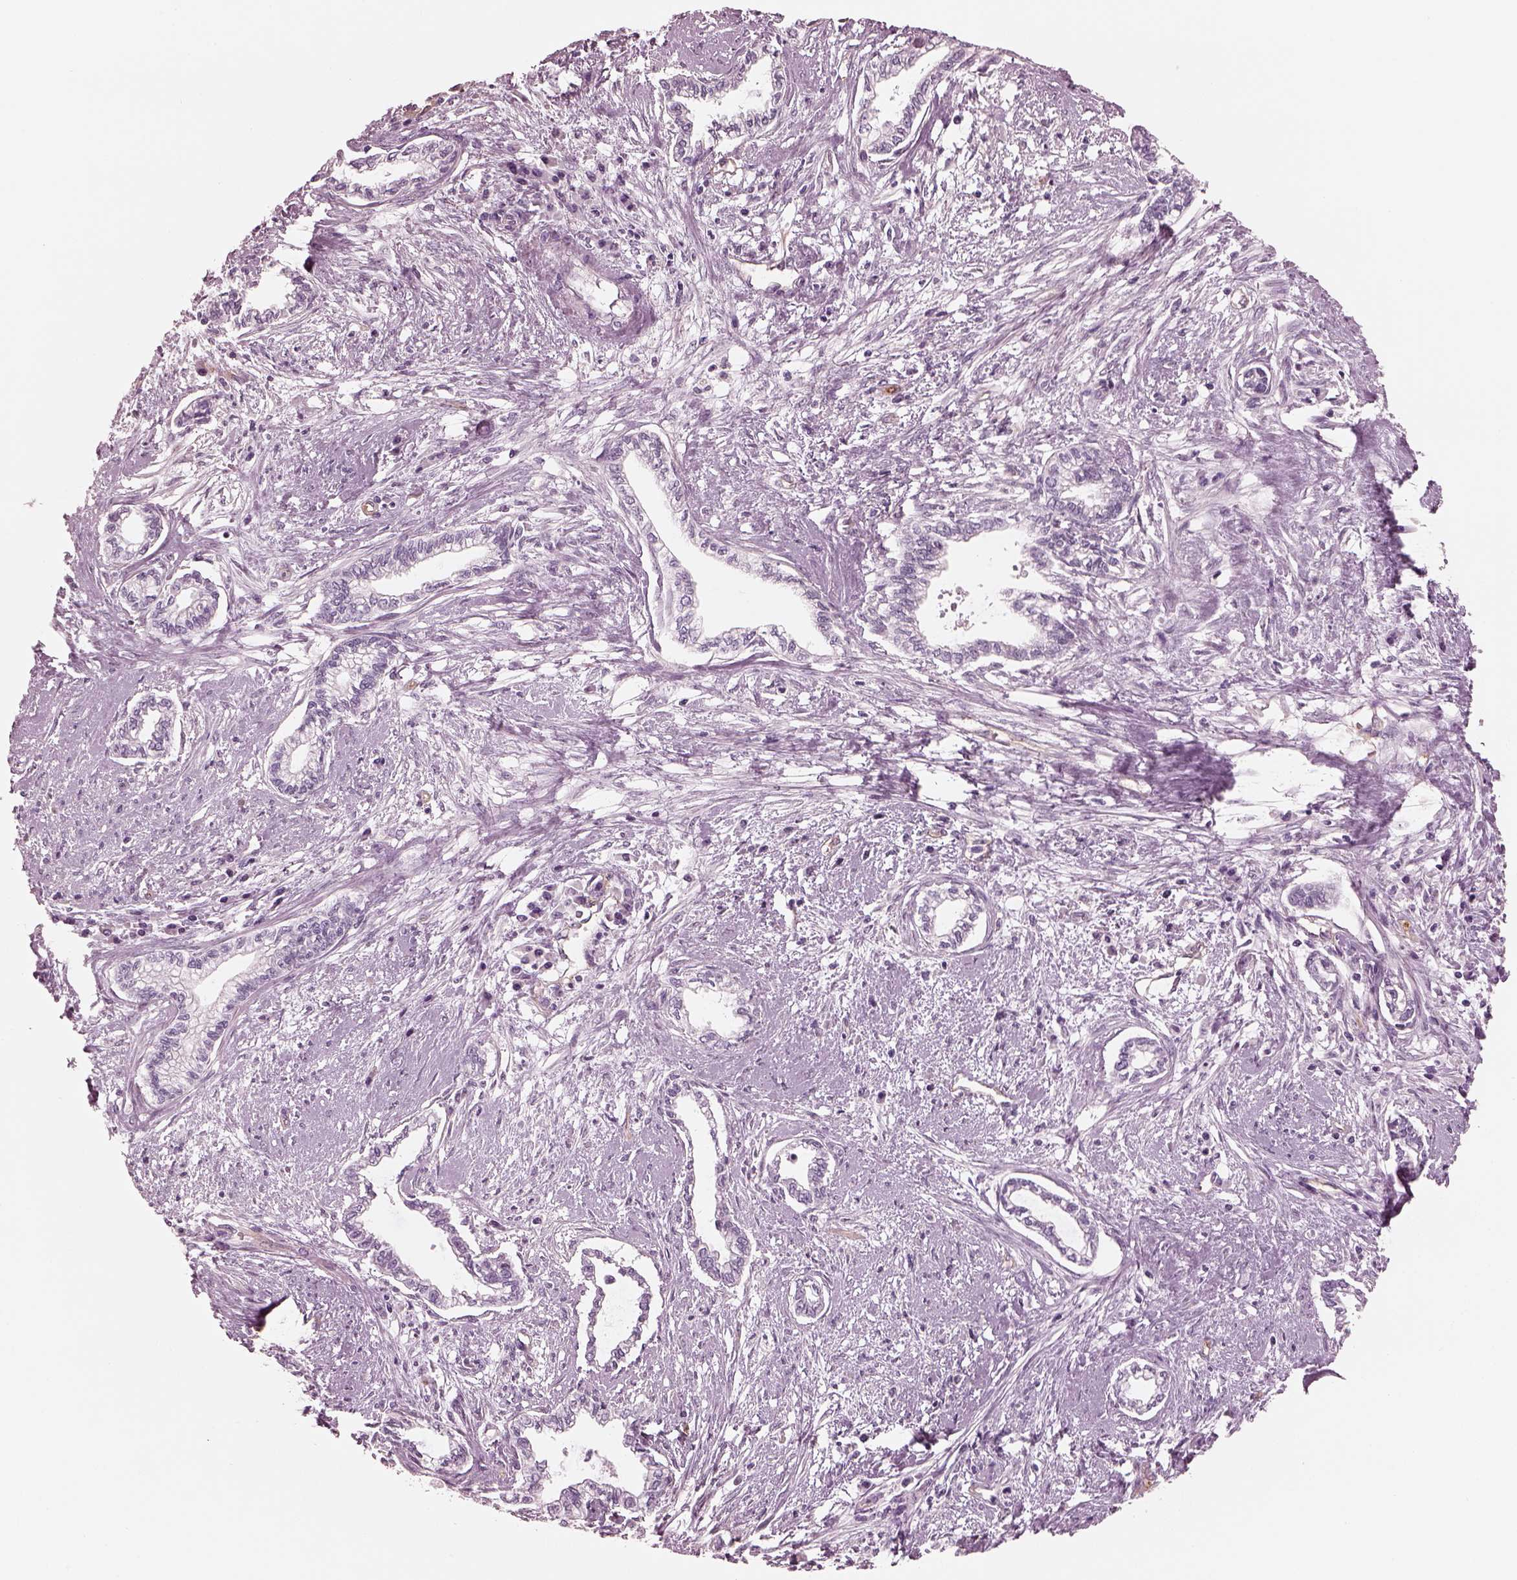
{"staining": {"intensity": "negative", "quantity": "none", "location": "none"}, "tissue": "cervical cancer", "cell_type": "Tumor cells", "image_type": "cancer", "snomed": [{"axis": "morphology", "description": "Adenocarcinoma, NOS"}, {"axis": "topography", "description": "Cervix"}], "caption": "DAB immunohistochemical staining of adenocarcinoma (cervical) shows no significant staining in tumor cells.", "gene": "EIF4E1B", "patient": {"sex": "female", "age": 62}}